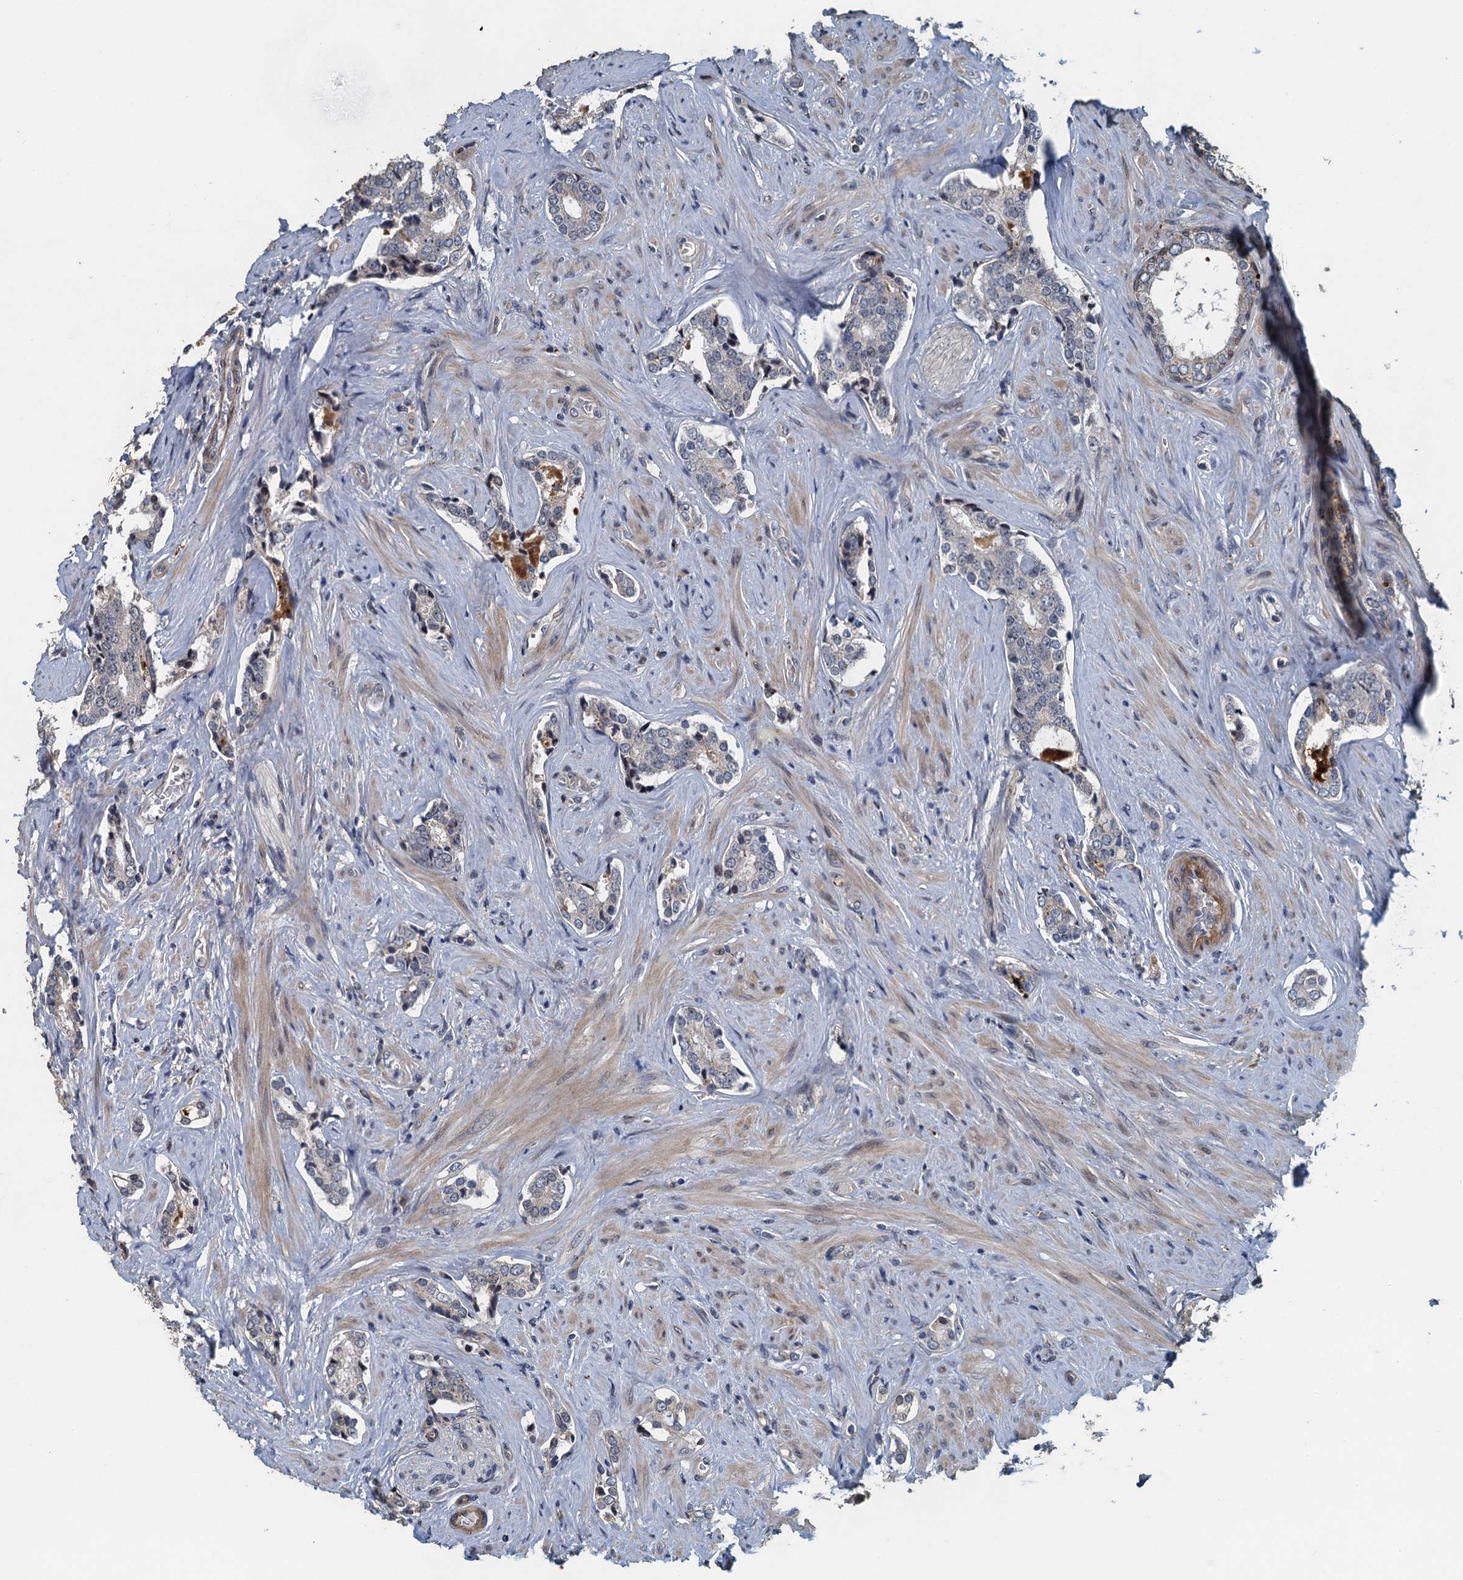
{"staining": {"intensity": "negative", "quantity": "none", "location": "none"}, "tissue": "prostate cancer", "cell_type": "Tumor cells", "image_type": "cancer", "snomed": [{"axis": "morphology", "description": "Adenocarcinoma, High grade"}, {"axis": "topography", "description": "Prostate"}], "caption": "Prostate cancer stained for a protein using IHC reveals no staining tumor cells.", "gene": "AGRN", "patient": {"sex": "male", "age": 63}}